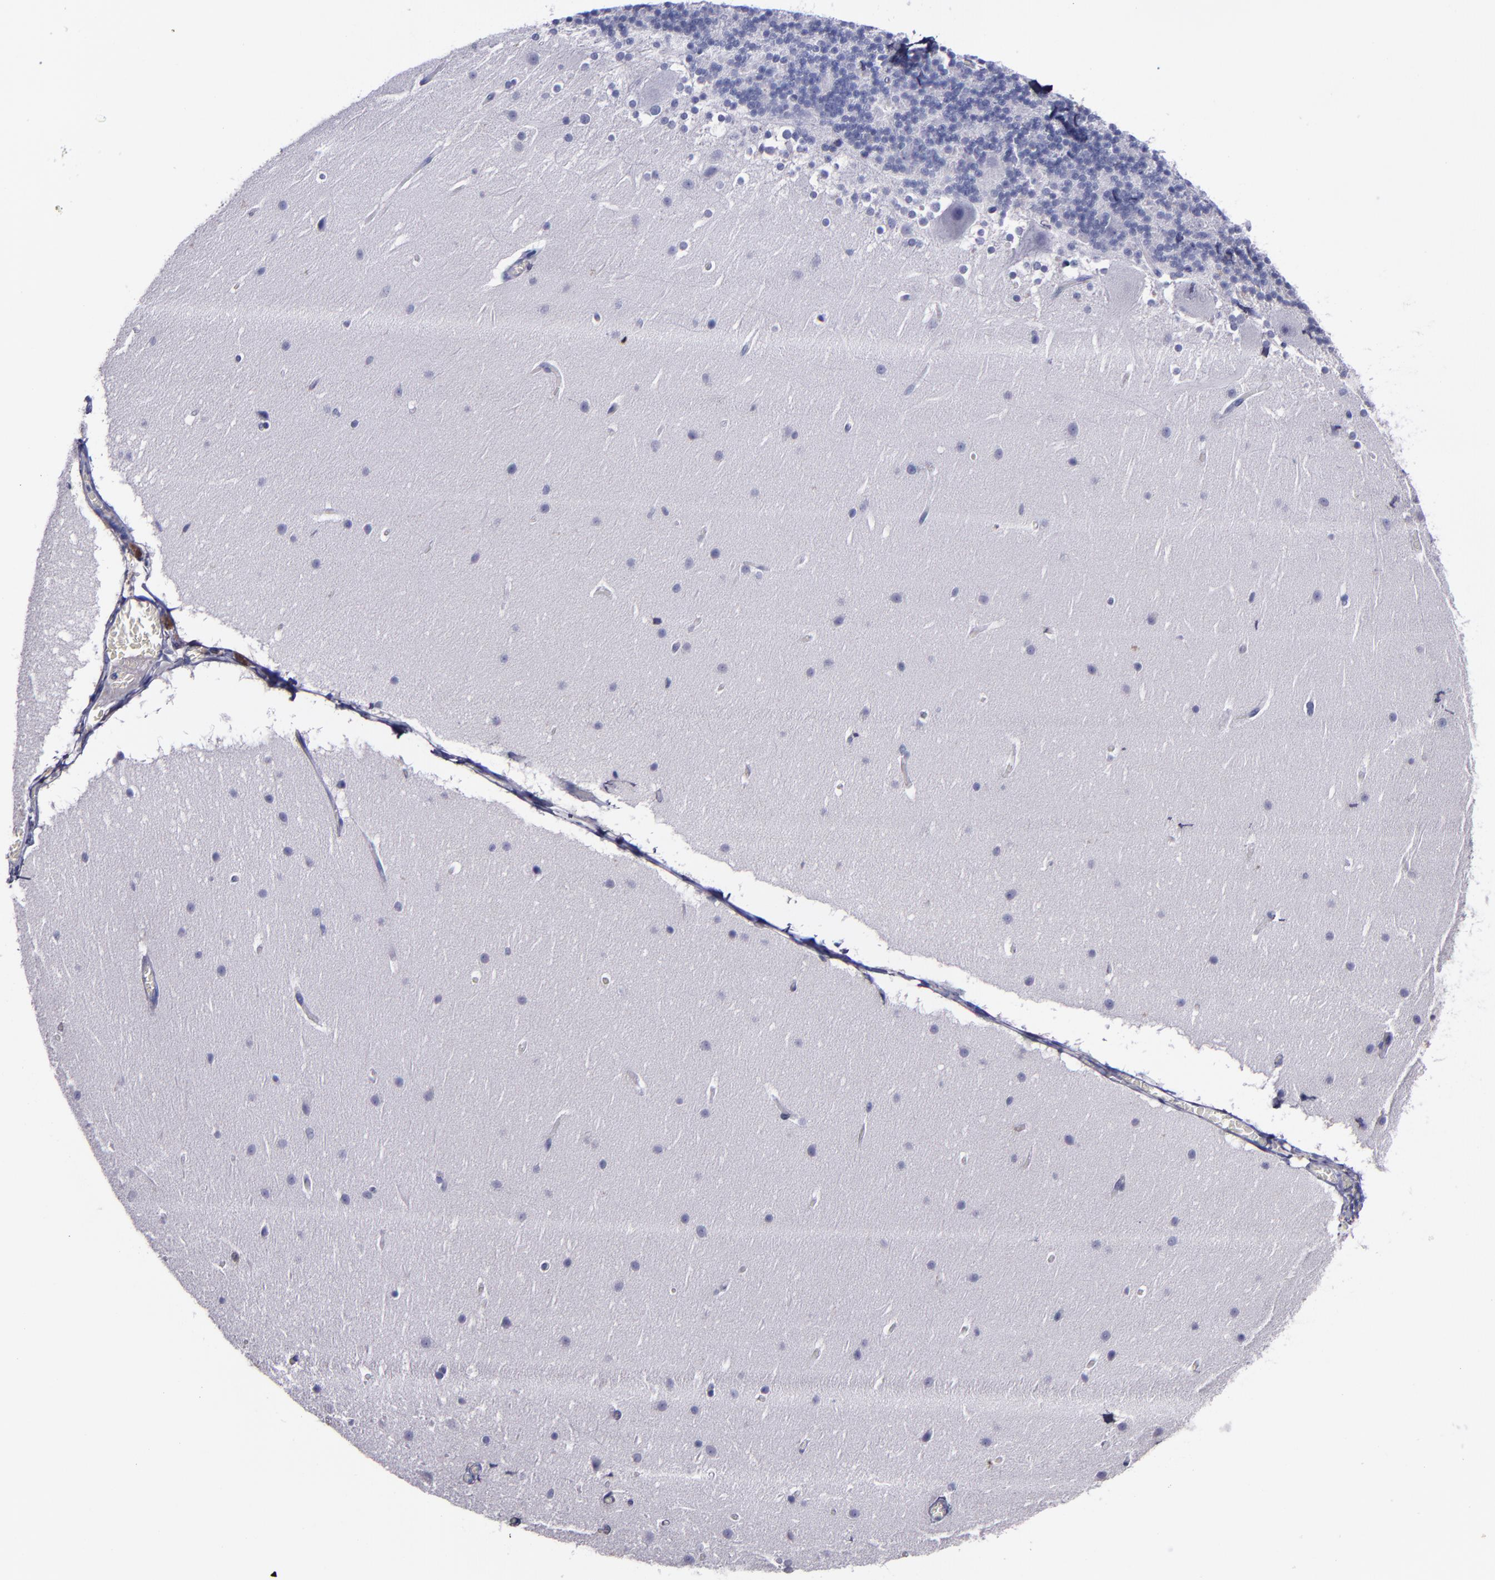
{"staining": {"intensity": "negative", "quantity": "none", "location": "none"}, "tissue": "cerebellum", "cell_type": "Cells in granular layer", "image_type": "normal", "snomed": [{"axis": "morphology", "description": "Normal tissue, NOS"}, {"axis": "topography", "description": "Cerebellum"}], "caption": "The histopathology image demonstrates no significant positivity in cells in granular layer of cerebellum. (DAB (3,3'-diaminobenzidine) immunohistochemistry with hematoxylin counter stain).", "gene": "MFGE8", "patient": {"sex": "female", "age": 19}}